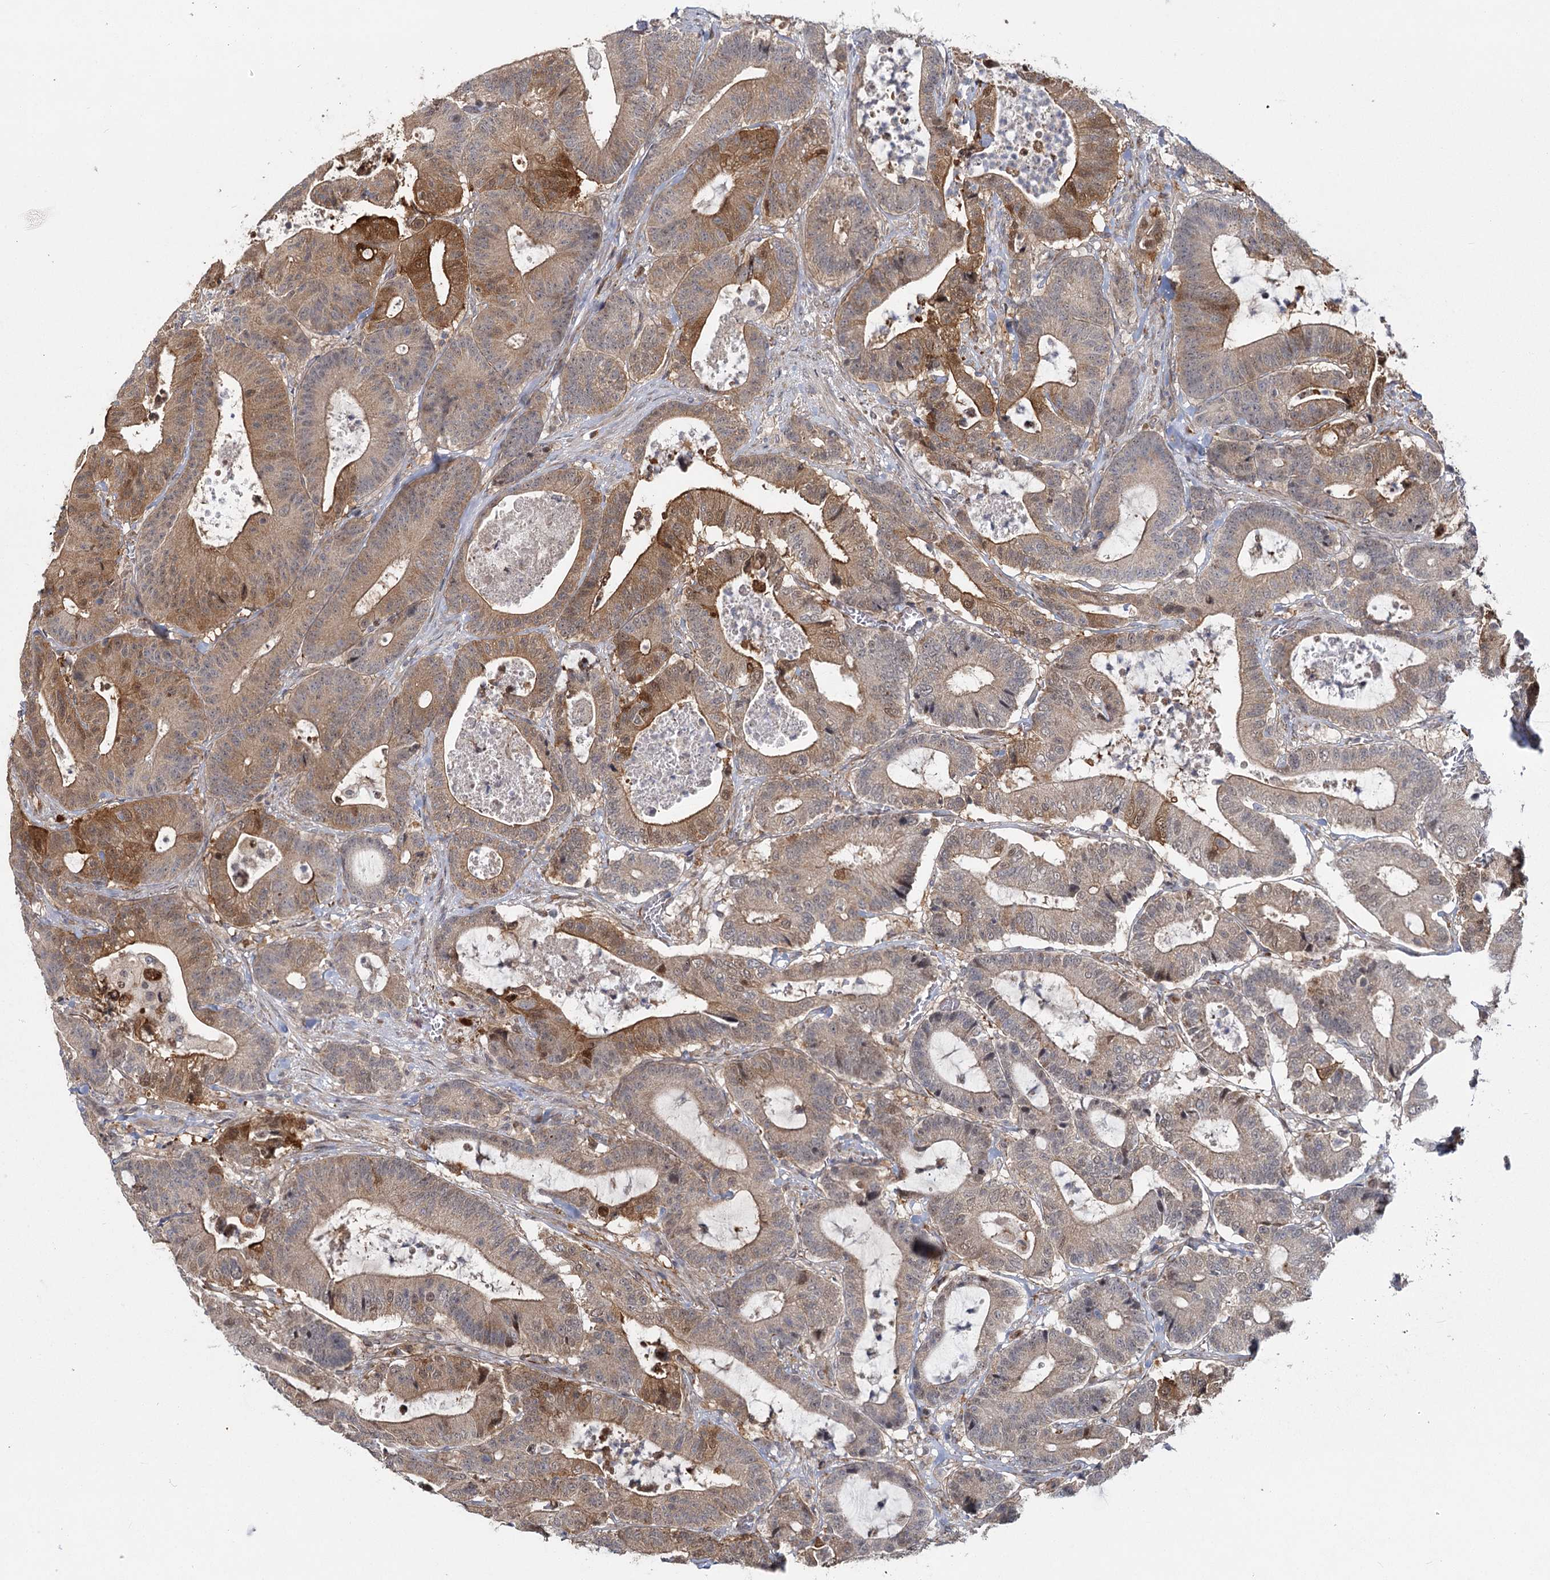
{"staining": {"intensity": "moderate", "quantity": ">75%", "location": "cytoplasmic/membranous"}, "tissue": "colorectal cancer", "cell_type": "Tumor cells", "image_type": "cancer", "snomed": [{"axis": "morphology", "description": "Adenocarcinoma, NOS"}, {"axis": "topography", "description": "Colon"}], "caption": "Colorectal cancer tissue exhibits moderate cytoplasmic/membranous expression in about >75% of tumor cells", "gene": "TBC1D9B", "patient": {"sex": "female", "age": 84}}